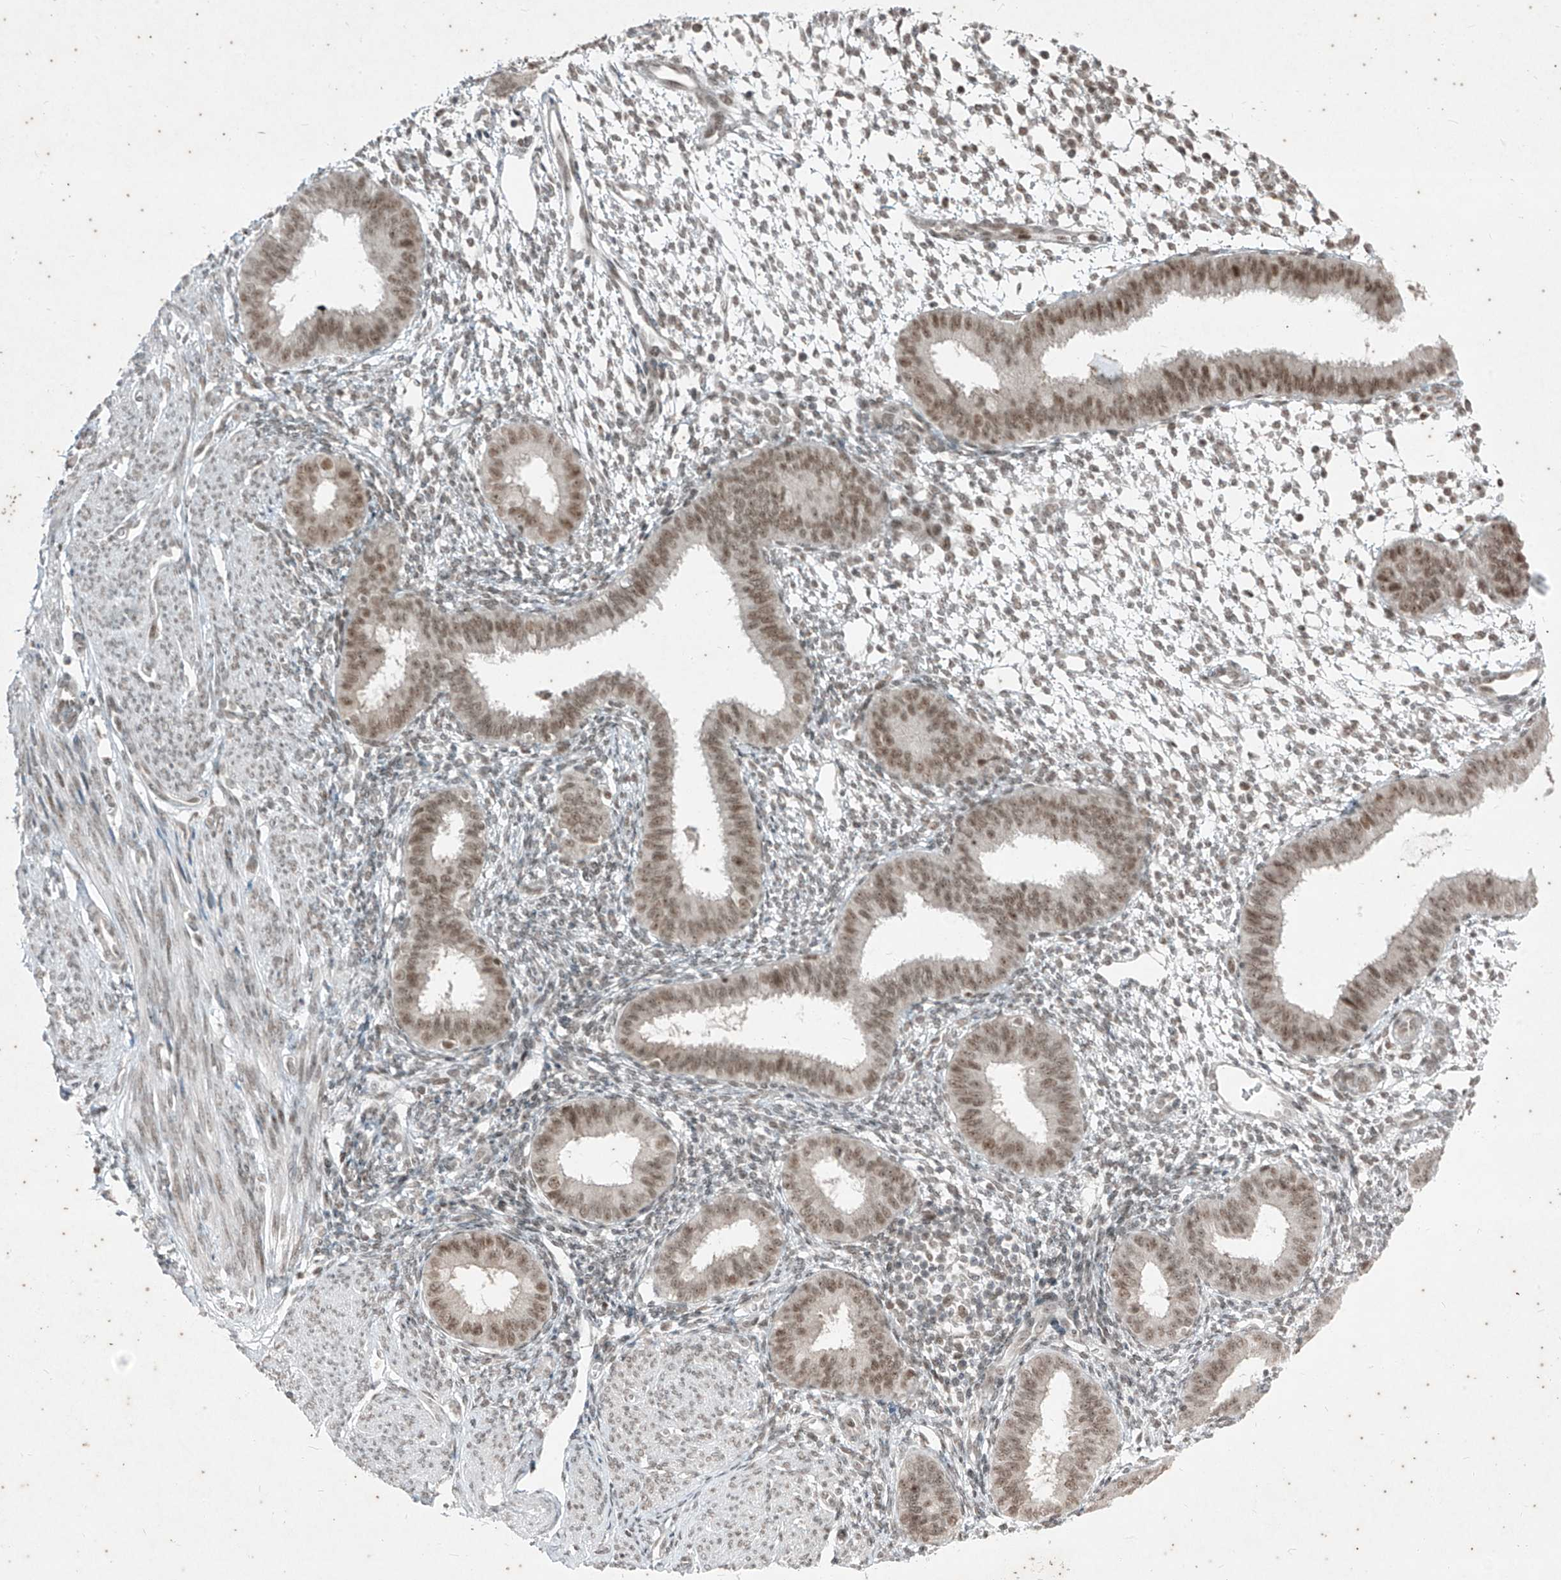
{"staining": {"intensity": "weak", "quantity": "25%-75%", "location": "nuclear"}, "tissue": "endometrium", "cell_type": "Cells in endometrial stroma", "image_type": "normal", "snomed": [{"axis": "morphology", "description": "Normal tissue, NOS"}, {"axis": "topography", "description": "Uterus"}, {"axis": "topography", "description": "Endometrium"}], "caption": "IHC of unremarkable endometrium displays low levels of weak nuclear staining in about 25%-75% of cells in endometrial stroma. (DAB (3,3'-diaminobenzidine) IHC with brightfield microscopy, high magnification).", "gene": "ZNF354B", "patient": {"sex": "female", "age": 48}}